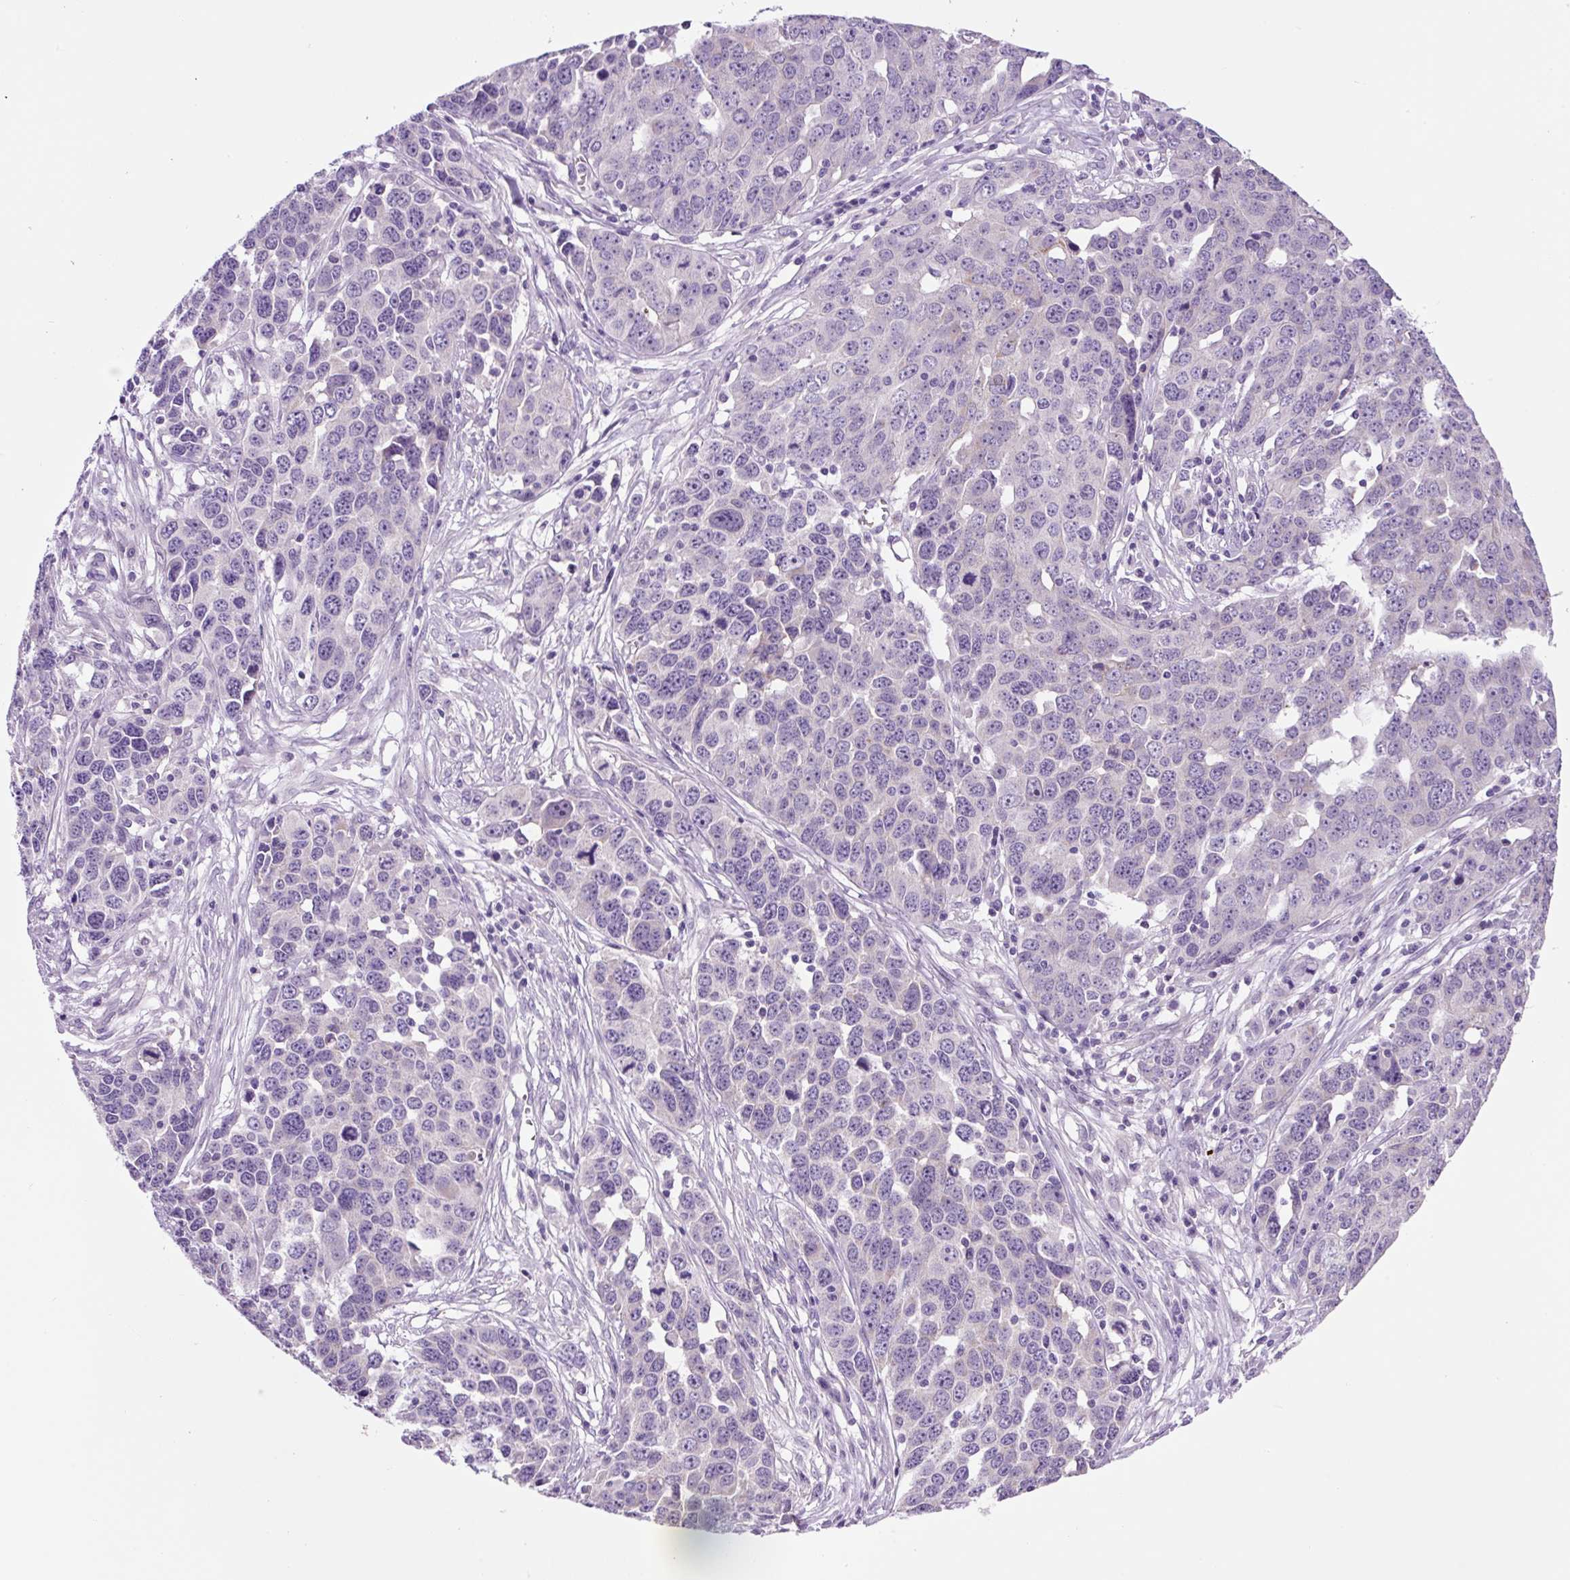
{"staining": {"intensity": "negative", "quantity": "none", "location": "none"}, "tissue": "ovarian cancer", "cell_type": "Tumor cells", "image_type": "cancer", "snomed": [{"axis": "morphology", "description": "Cystadenocarcinoma, serous, NOS"}, {"axis": "topography", "description": "Ovary"}], "caption": "Tumor cells are negative for protein expression in human ovarian serous cystadenocarcinoma.", "gene": "OGDHL", "patient": {"sex": "female", "age": 76}}